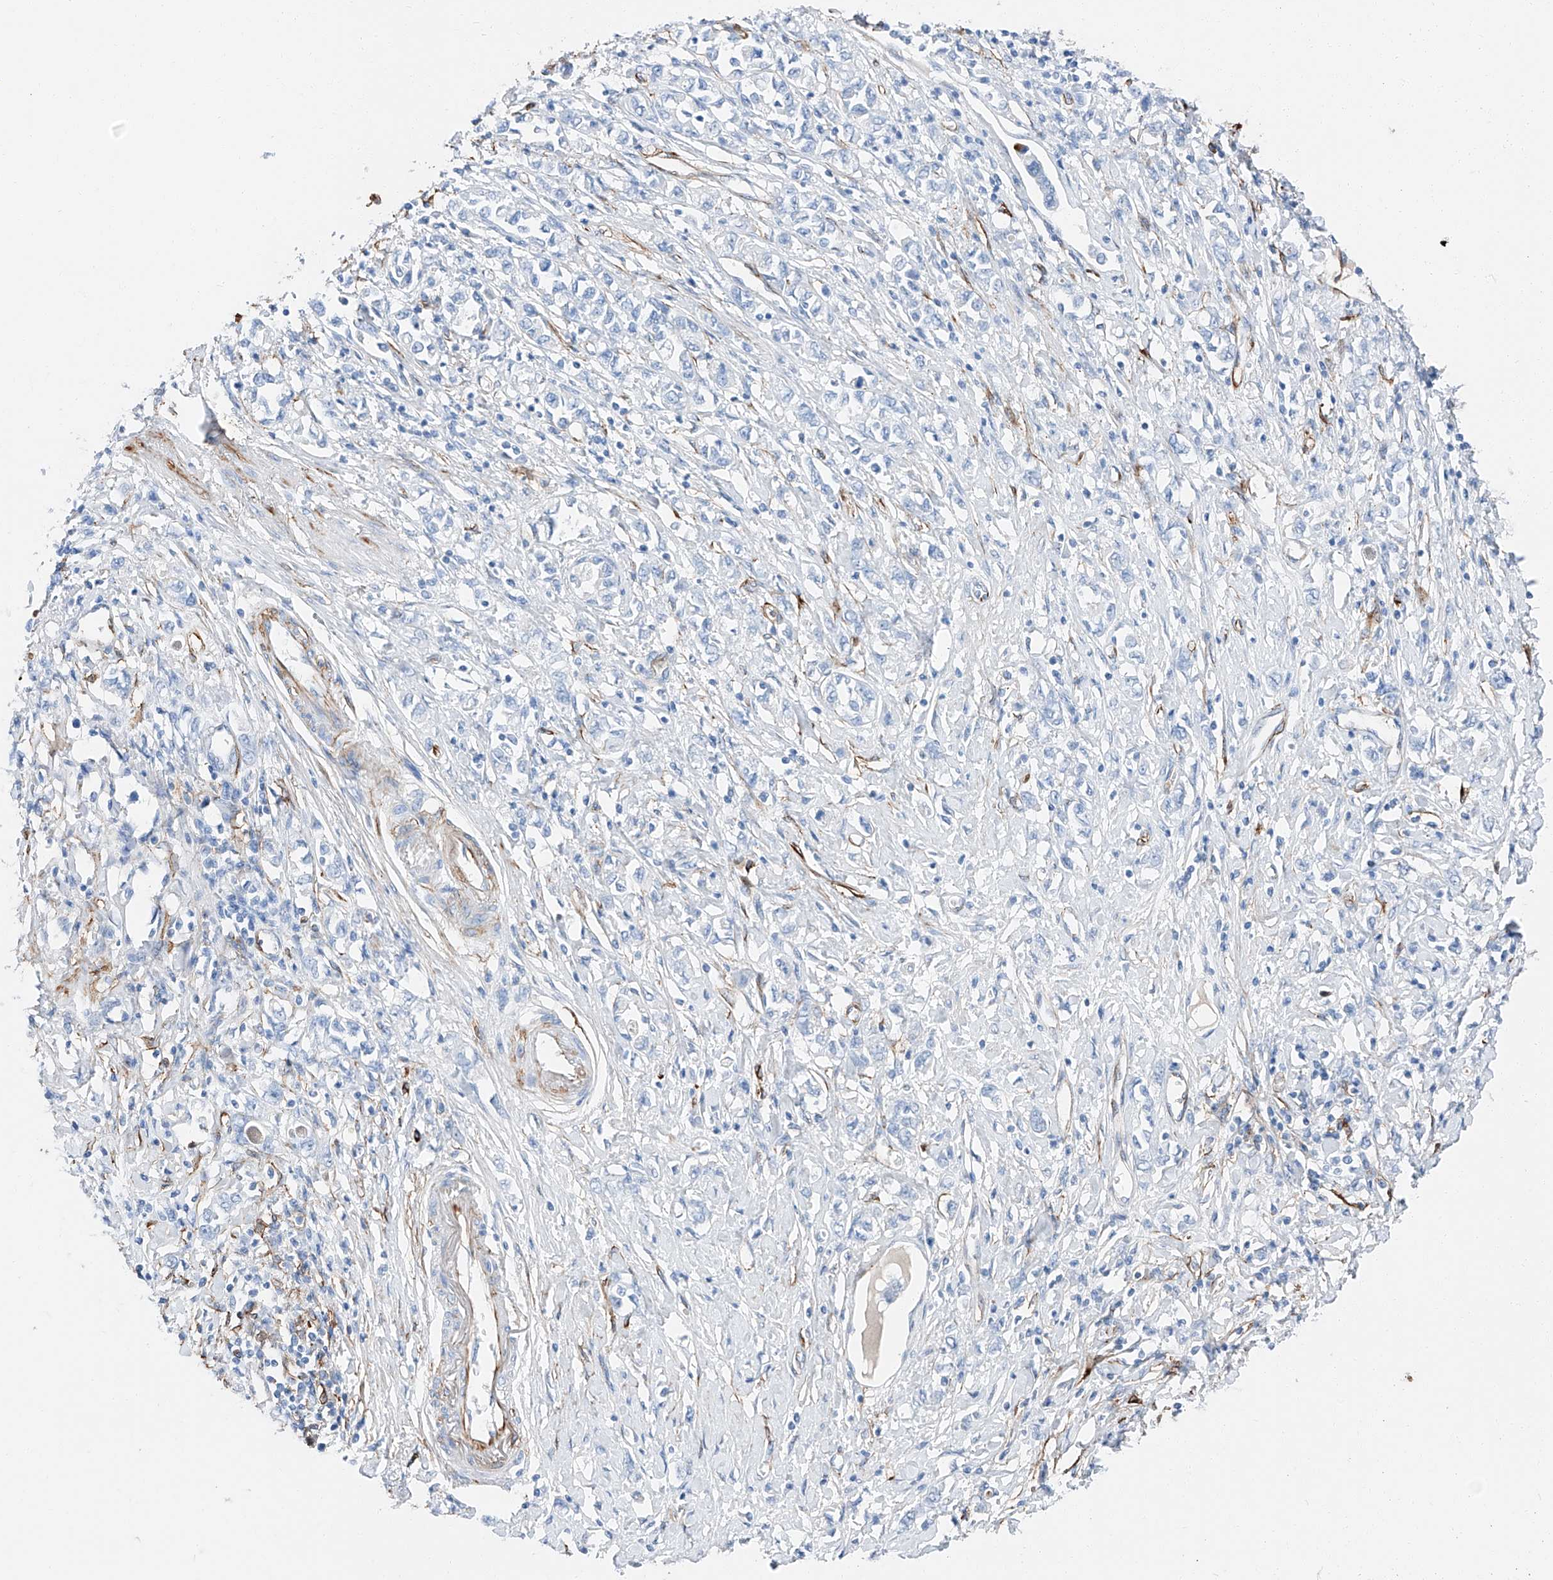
{"staining": {"intensity": "negative", "quantity": "none", "location": "none"}, "tissue": "stomach cancer", "cell_type": "Tumor cells", "image_type": "cancer", "snomed": [{"axis": "morphology", "description": "Adenocarcinoma, NOS"}, {"axis": "topography", "description": "Stomach"}], "caption": "This is a image of immunohistochemistry (IHC) staining of stomach cancer (adenocarcinoma), which shows no expression in tumor cells.", "gene": "ZNF804A", "patient": {"sex": "female", "age": 76}}